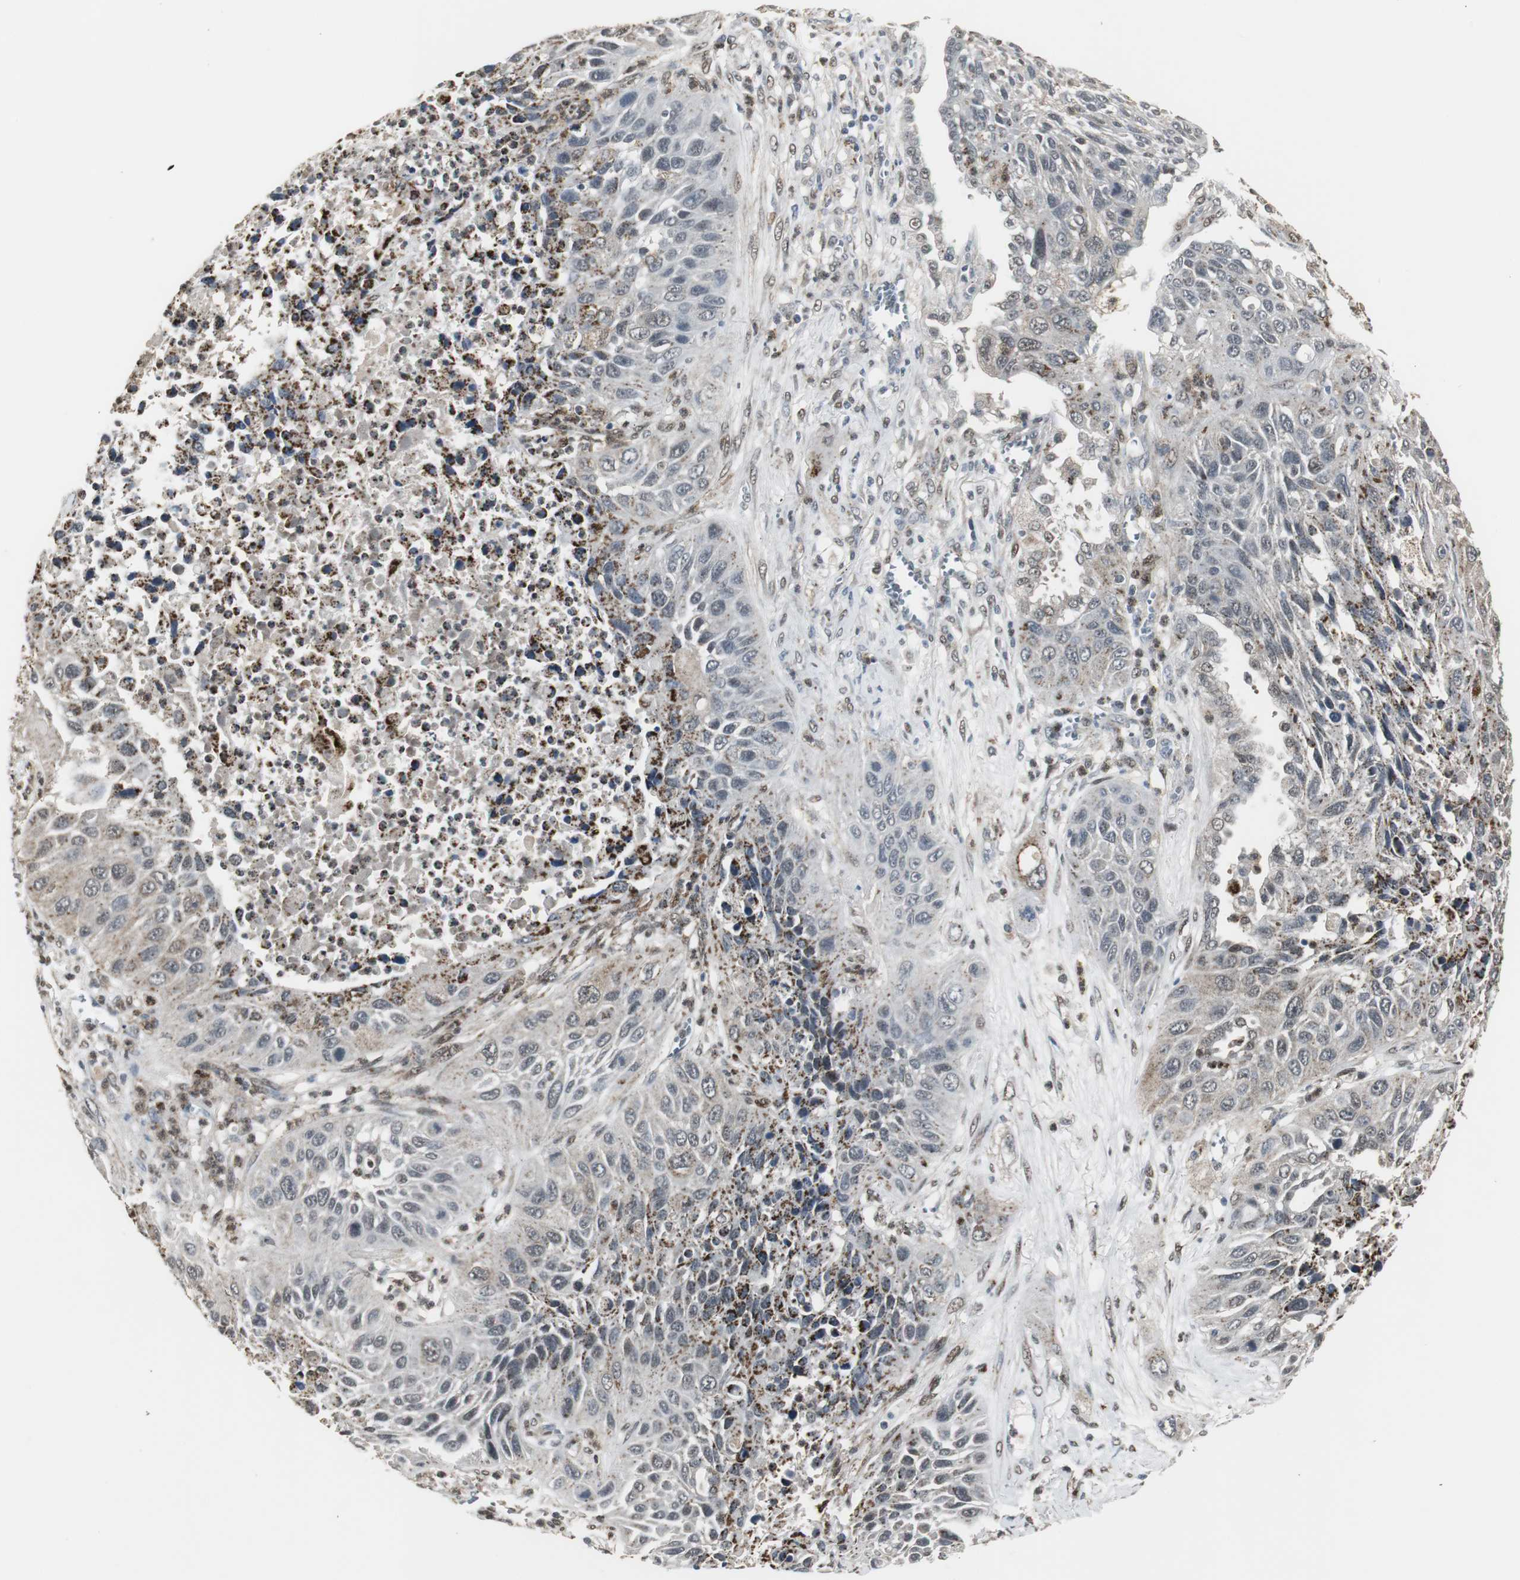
{"staining": {"intensity": "moderate", "quantity": "<25%", "location": "cytoplasmic/membranous"}, "tissue": "lung cancer", "cell_type": "Tumor cells", "image_type": "cancer", "snomed": [{"axis": "morphology", "description": "Squamous cell carcinoma, NOS"}, {"axis": "topography", "description": "Lung"}], "caption": "Immunohistochemistry (IHC) of human squamous cell carcinoma (lung) shows low levels of moderate cytoplasmic/membranous staining in about <25% of tumor cells. The staining was performed using DAB to visualize the protein expression in brown, while the nuclei were stained in blue with hematoxylin (Magnification: 20x).", "gene": "PLIN3", "patient": {"sex": "female", "age": 76}}